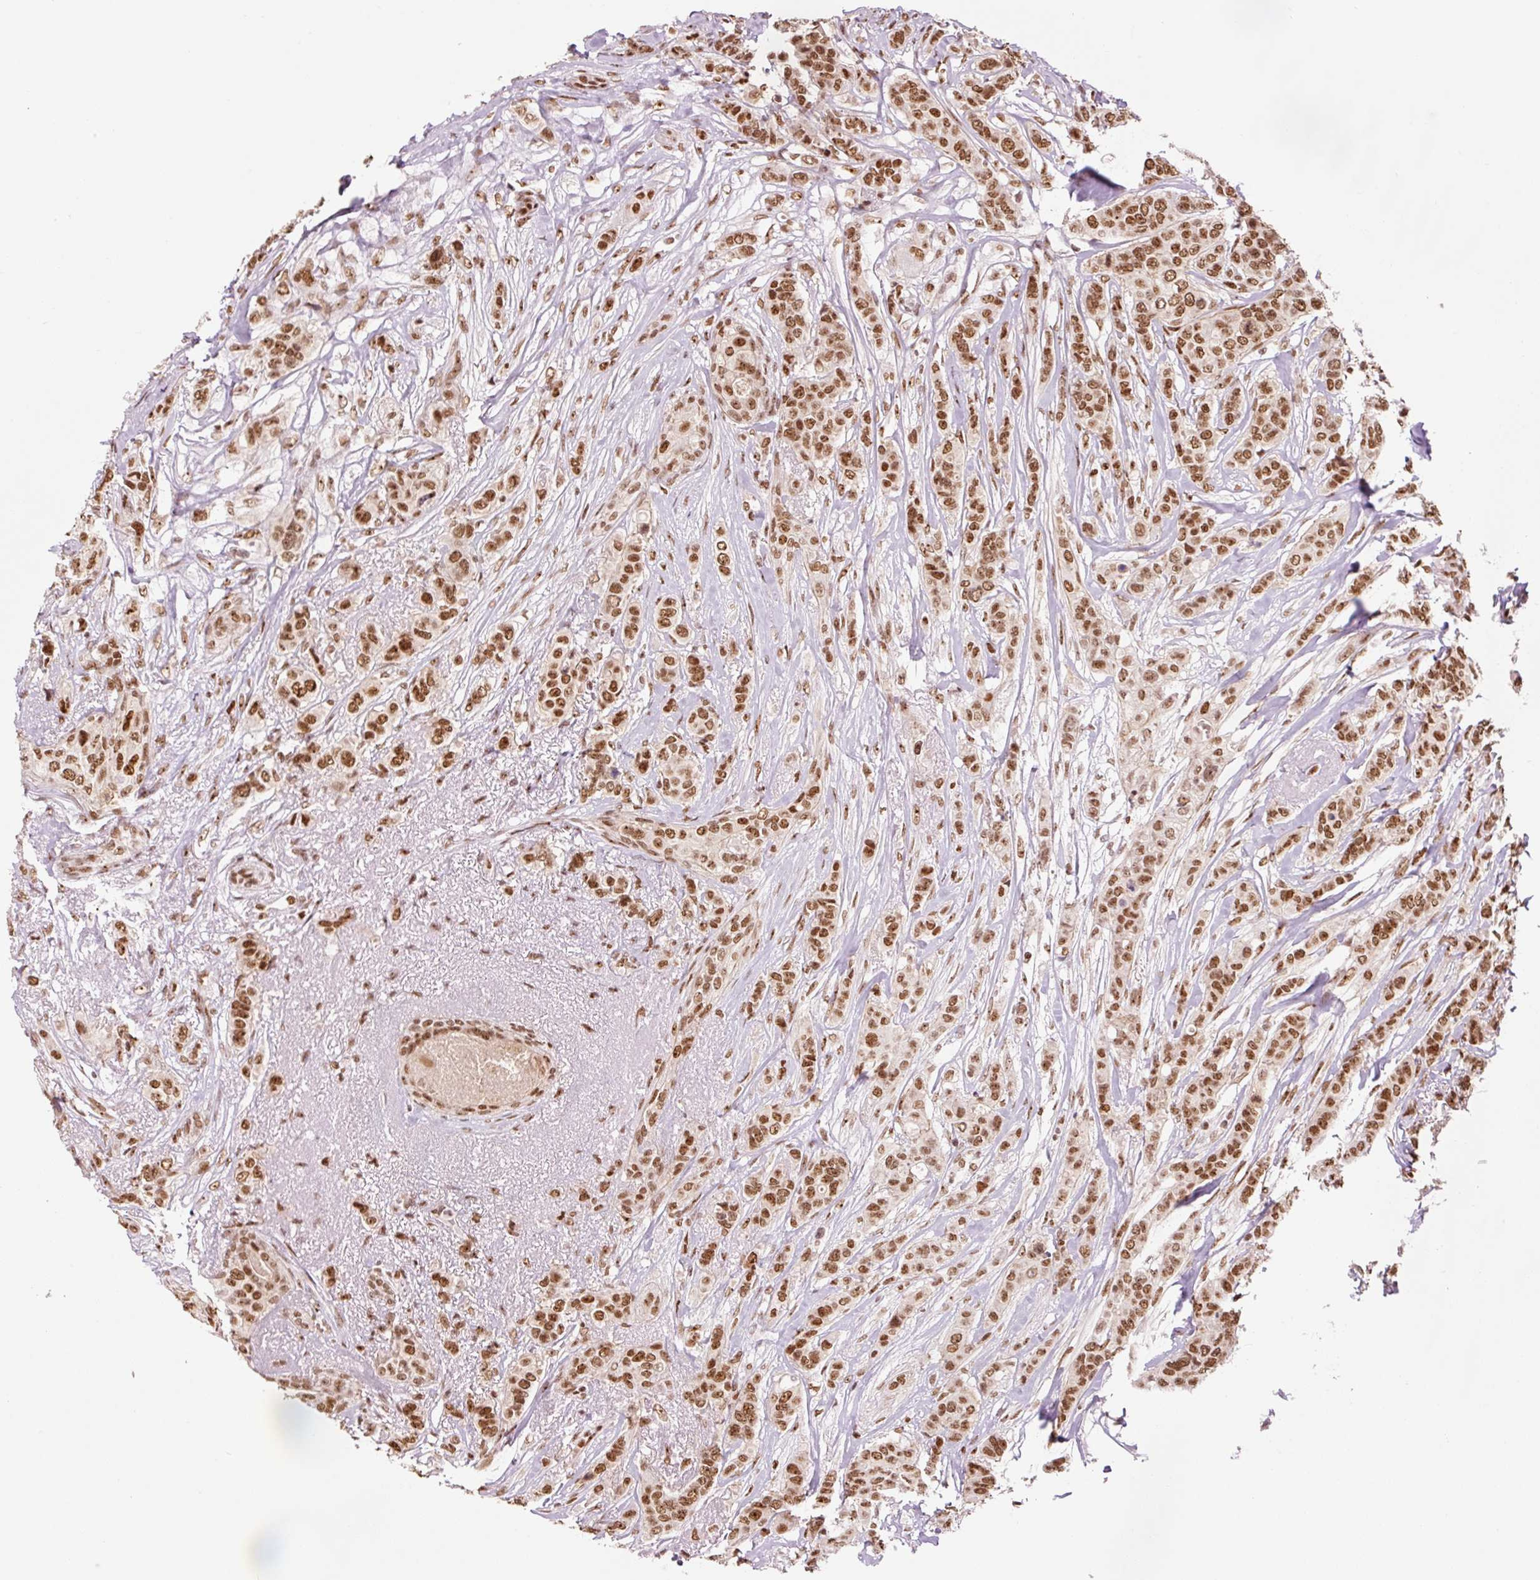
{"staining": {"intensity": "moderate", "quantity": ">75%", "location": "nuclear"}, "tissue": "breast cancer", "cell_type": "Tumor cells", "image_type": "cancer", "snomed": [{"axis": "morphology", "description": "Lobular carcinoma"}, {"axis": "topography", "description": "Breast"}], "caption": "Breast cancer (lobular carcinoma) tissue demonstrates moderate nuclear staining in about >75% of tumor cells, visualized by immunohistochemistry.", "gene": "ZBTB44", "patient": {"sex": "female", "age": 51}}